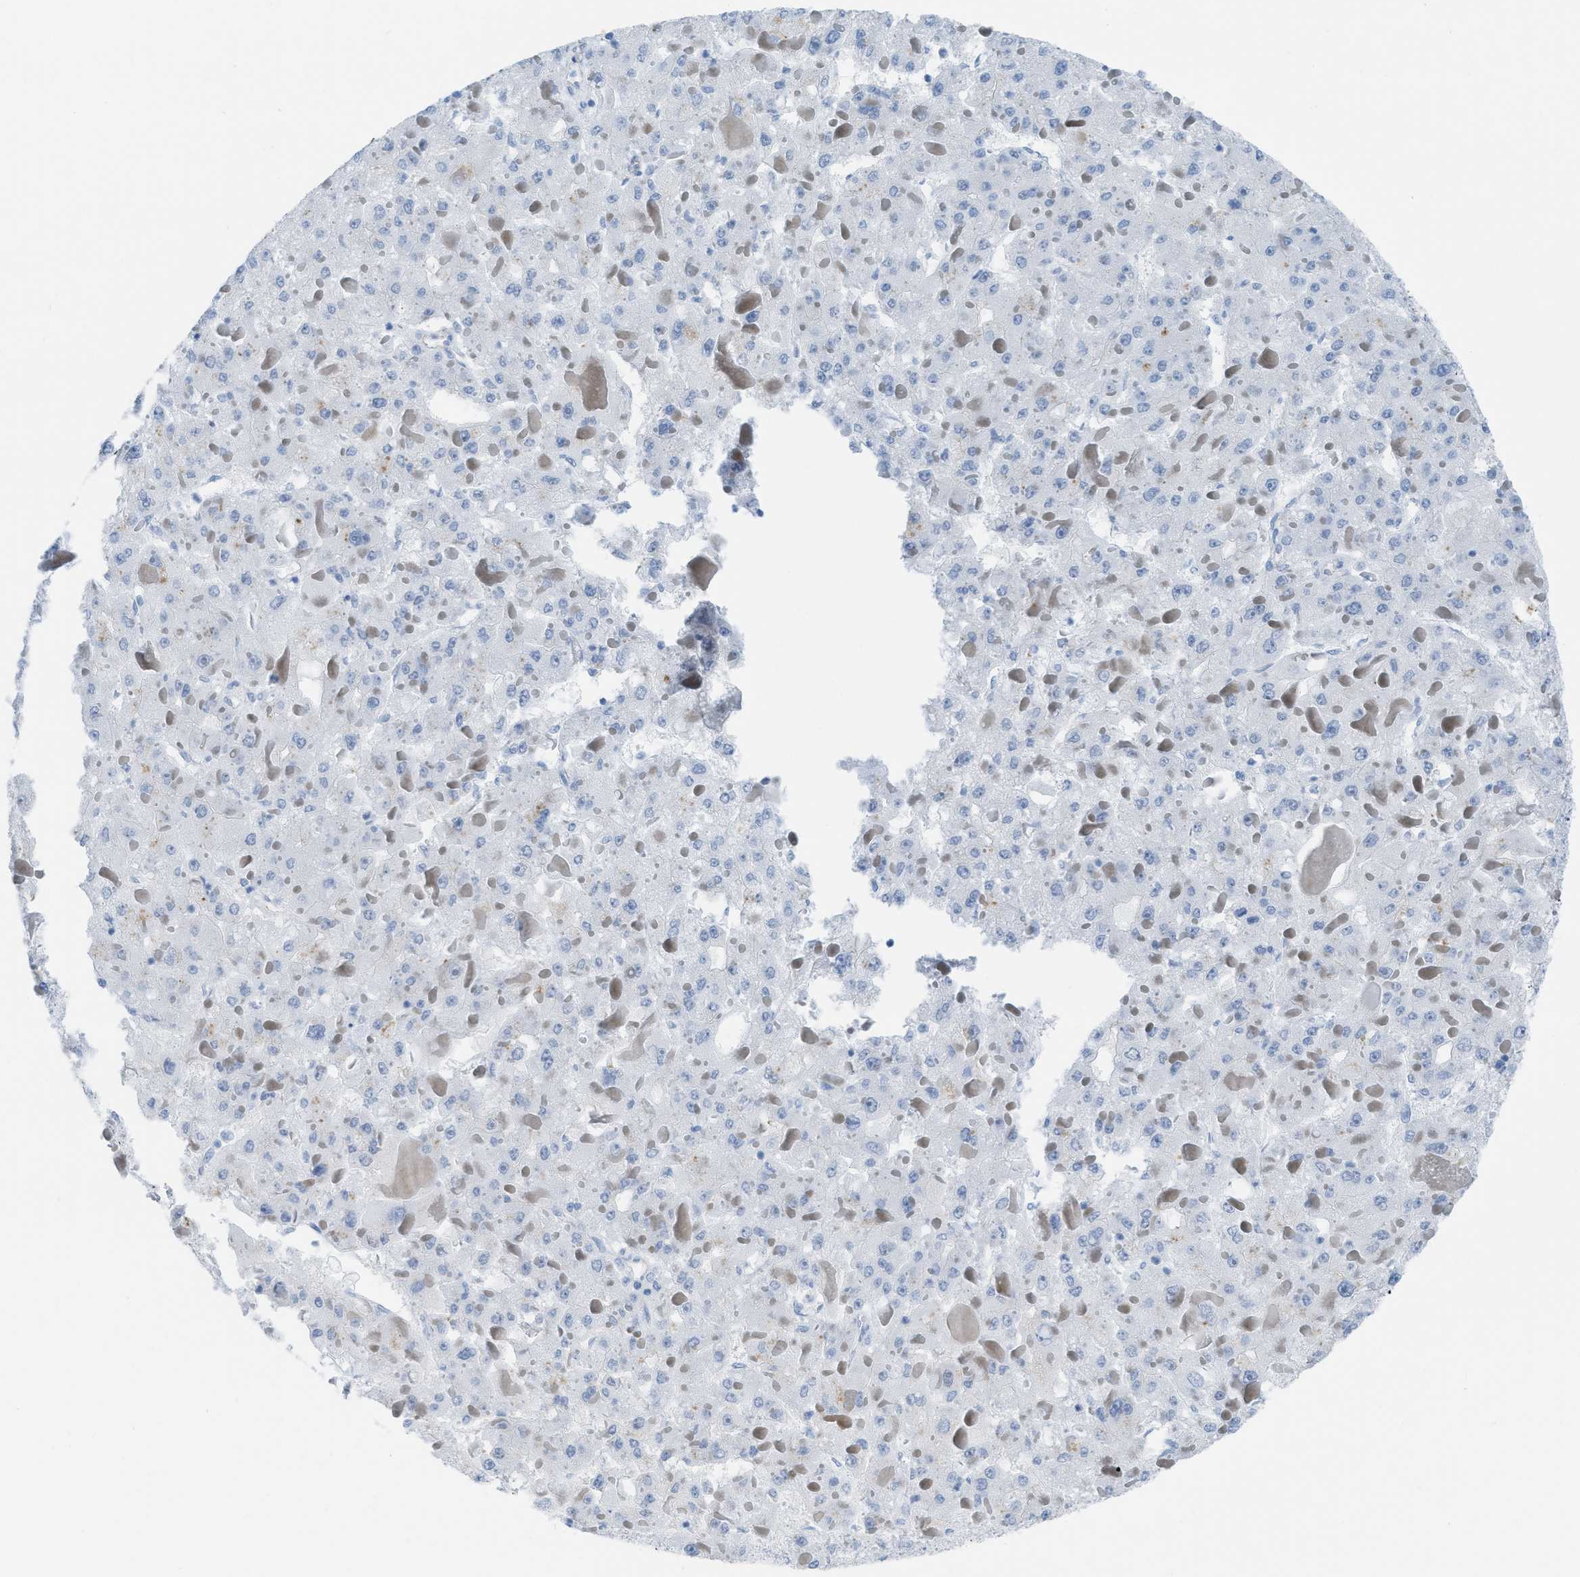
{"staining": {"intensity": "negative", "quantity": "none", "location": "none"}, "tissue": "liver cancer", "cell_type": "Tumor cells", "image_type": "cancer", "snomed": [{"axis": "morphology", "description": "Carcinoma, Hepatocellular, NOS"}, {"axis": "topography", "description": "Liver"}], "caption": "Histopathology image shows no protein positivity in tumor cells of liver hepatocellular carcinoma tissue.", "gene": "SLC12A1", "patient": {"sex": "female", "age": 73}}